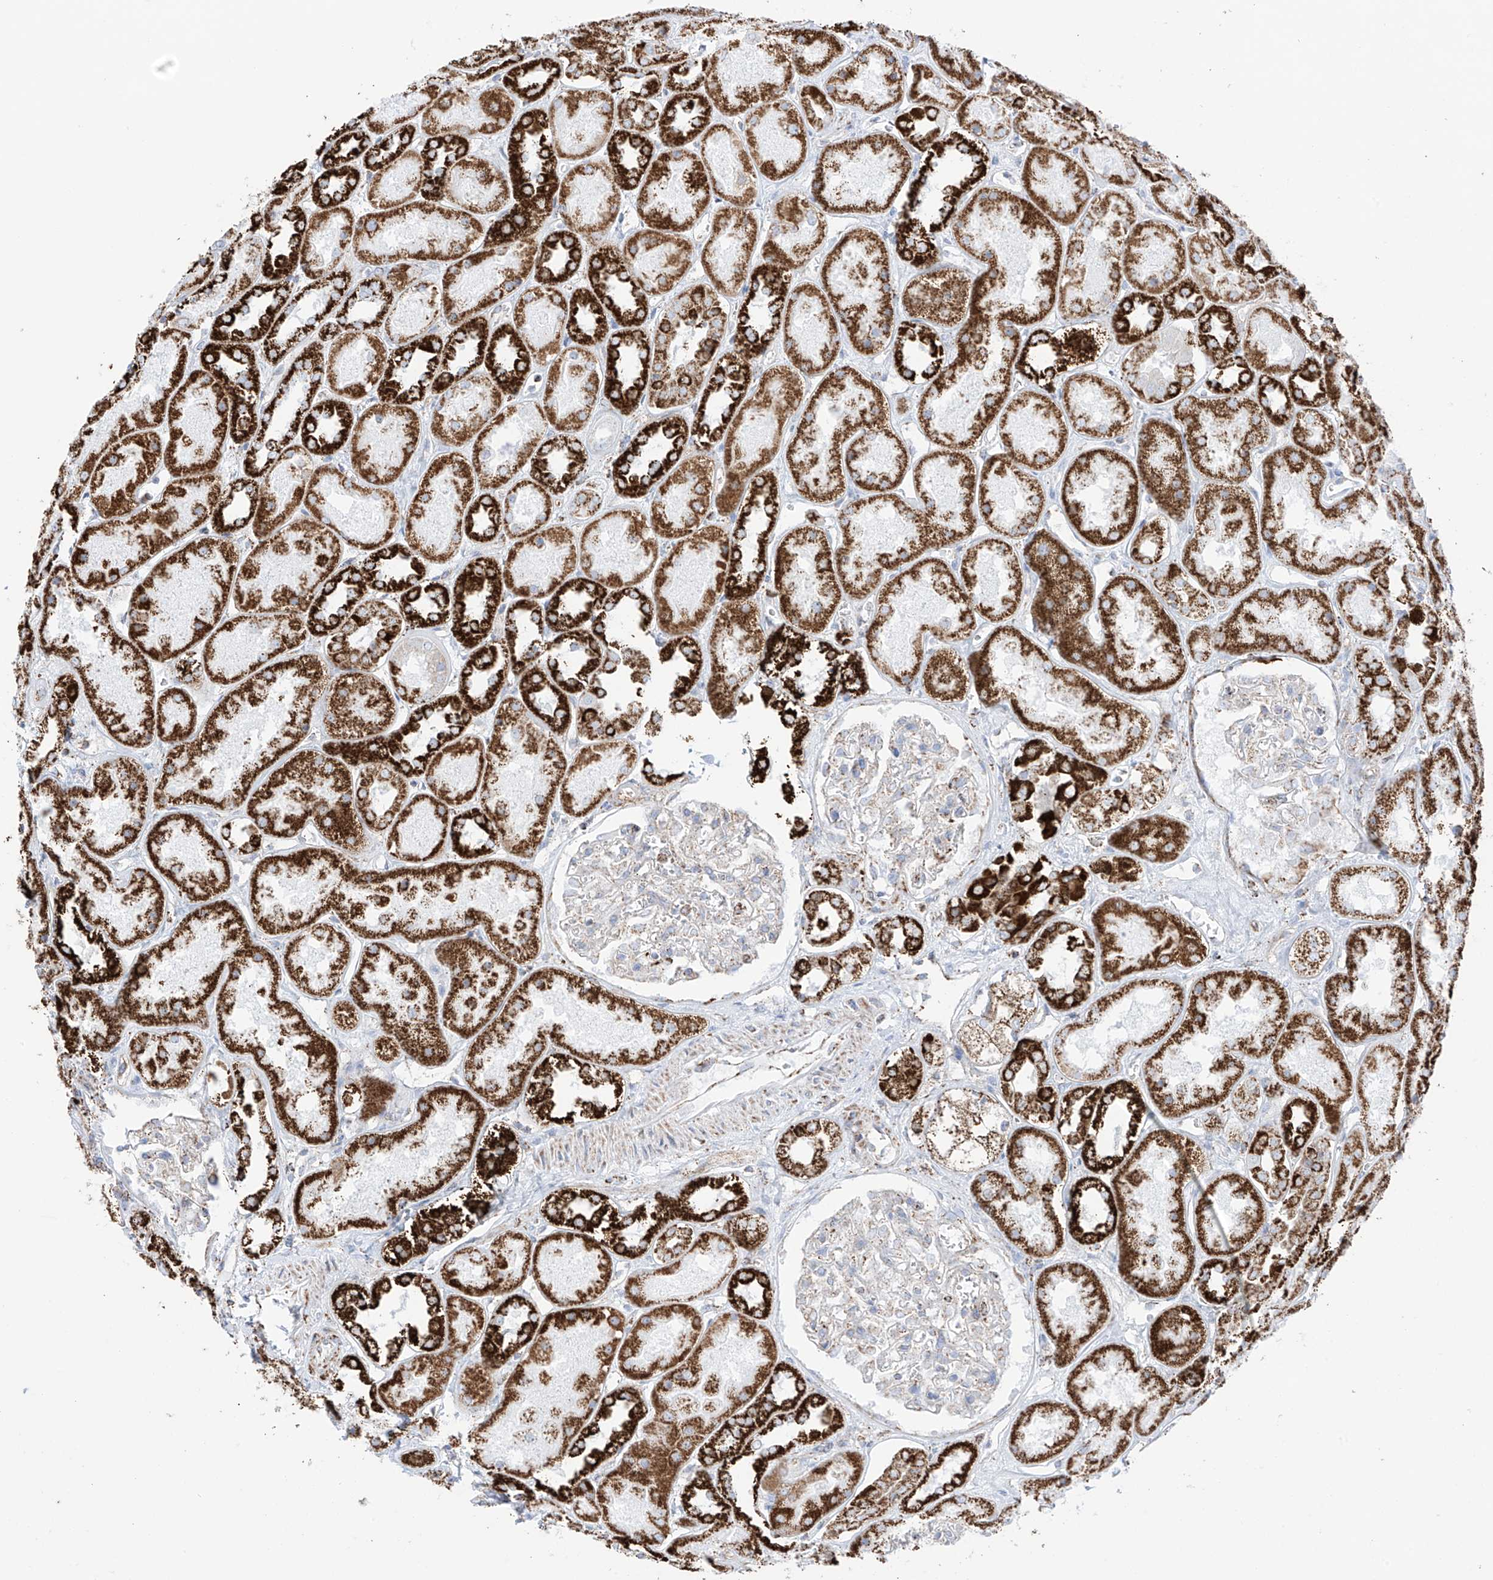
{"staining": {"intensity": "negative", "quantity": "none", "location": "none"}, "tissue": "kidney", "cell_type": "Cells in glomeruli", "image_type": "normal", "snomed": [{"axis": "morphology", "description": "Normal tissue, NOS"}, {"axis": "topography", "description": "Kidney"}], "caption": "Protein analysis of normal kidney demonstrates no significant positivity in cells in glomeruli.", "gene": "XKR3", "patient": {"sex": "male", "age": 70}}